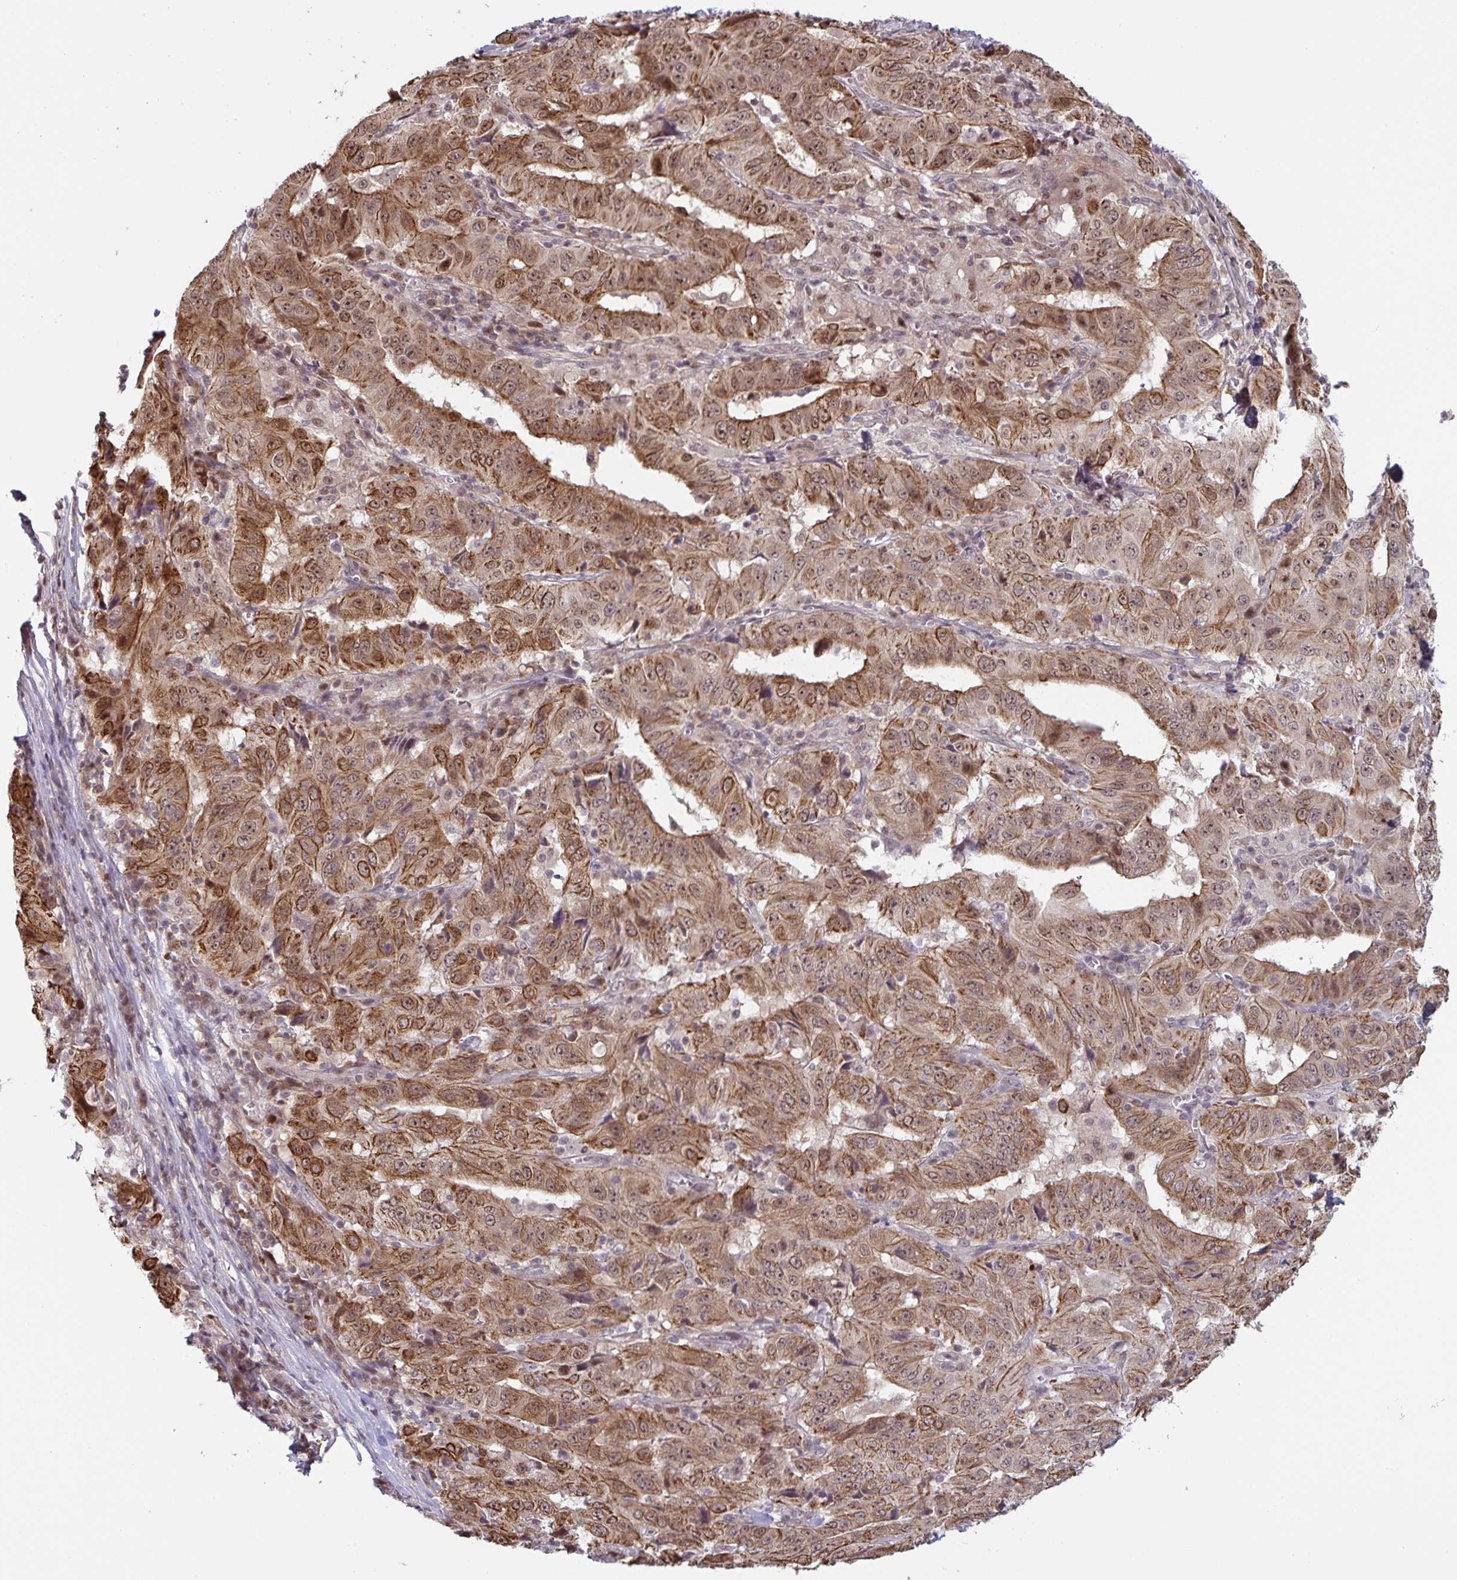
{"staining": {"intensity": "strong", "quantity": ">75%", "location": "cytoplasmic/membranous"}, "tissue": "pancreatic cancer", "cell_type": "Tumor cells", "image_type": "cancer", "snomed": [{"axis": "morphology", "description": "Adenocarcinoma, NOS"}, {"axis": "topography", "description": "Pancreas"}], "caption": "This is a photomicrograph of IHC staining of pancreatic adenocarcinoma, which shows strong expression in the cytoplasmic/membranous of tumor cells.", "gene": "NLRP13", "patient": {"sex": "male", "age": 63}}